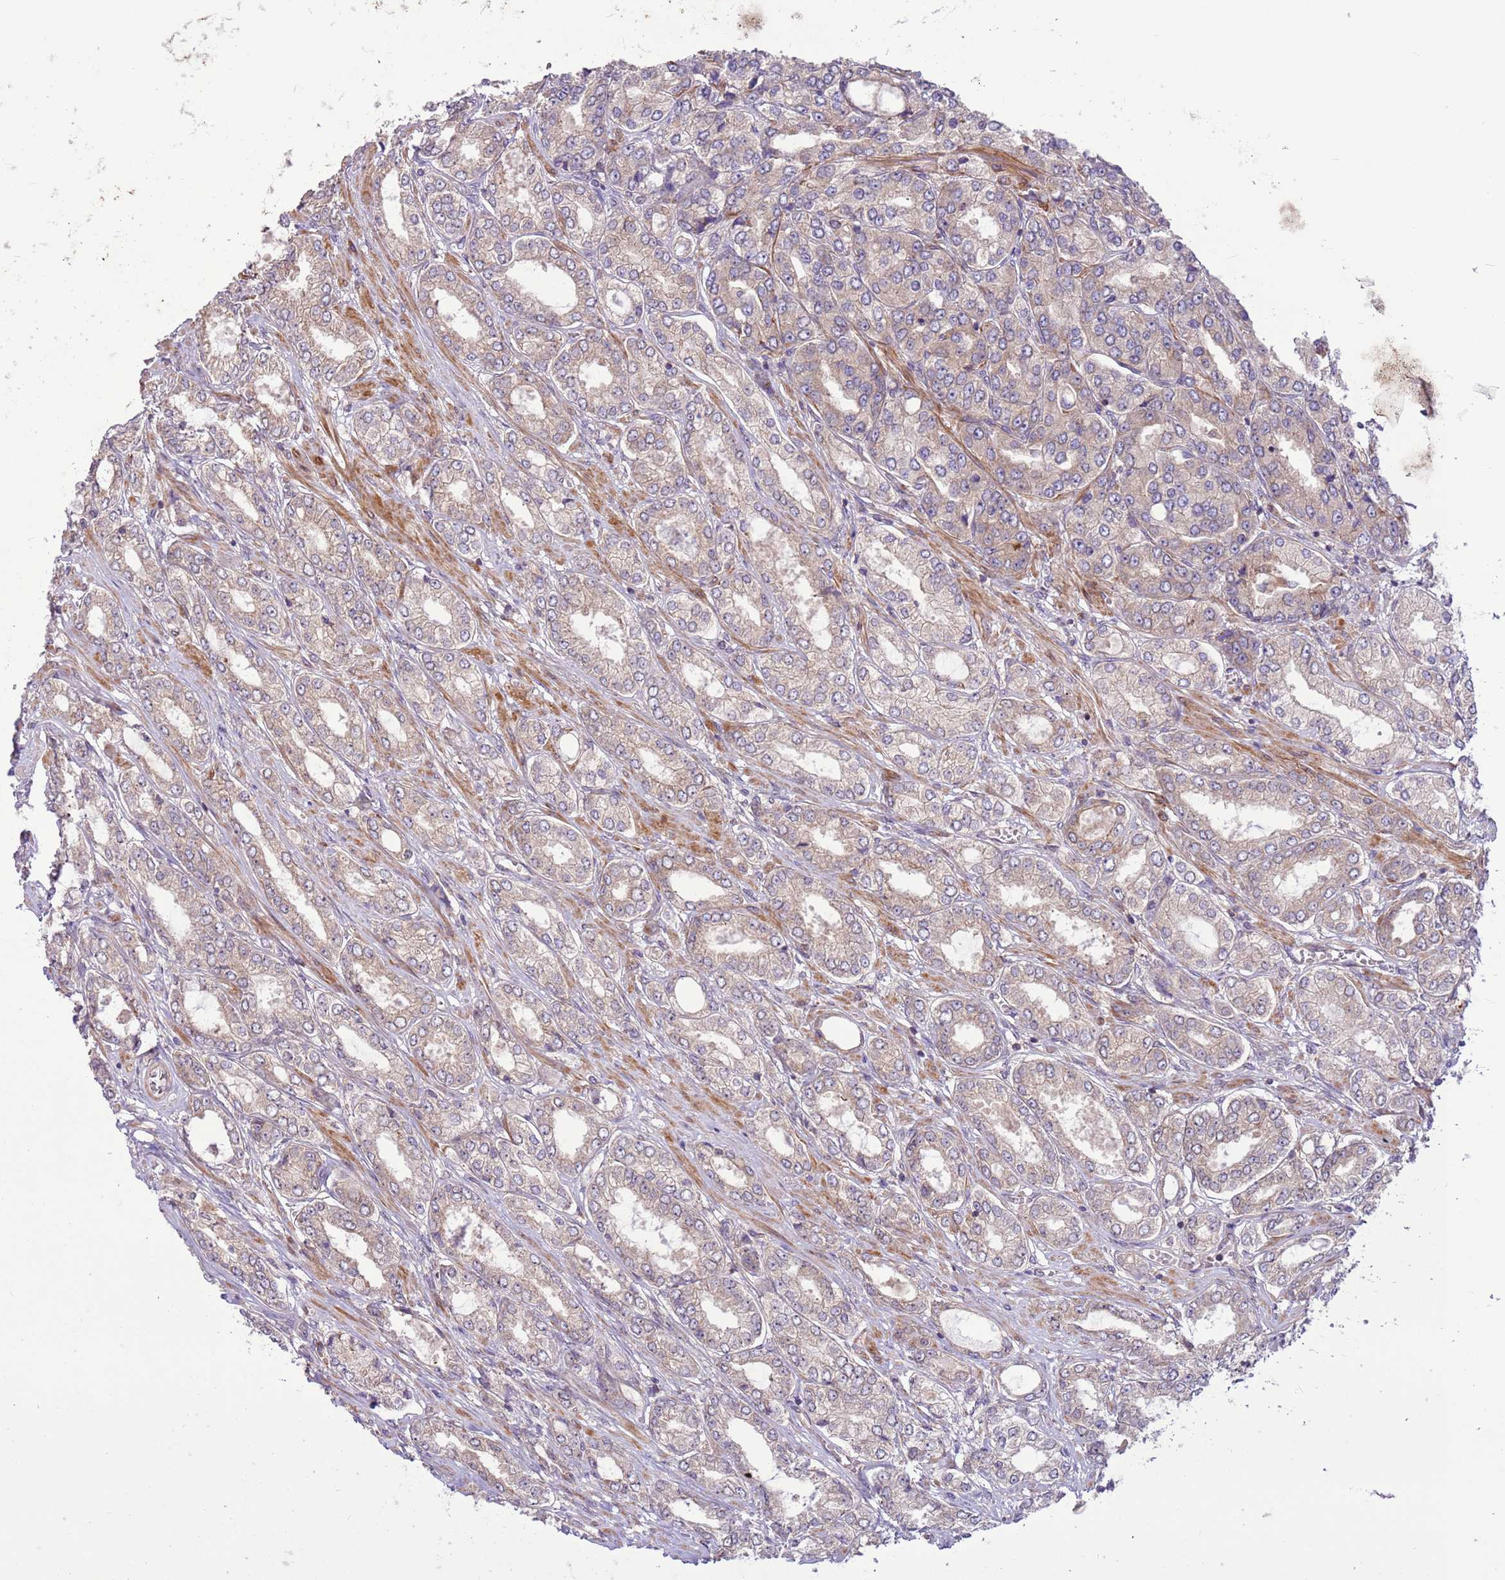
{"staining": {"intensity": "weak", "quantity": "25%-75%", "location": "cytoplasmic/membranous"}, "tissue": "prostate cancer", "cell_type": "Tumor cells", "image_type": "cancer", "snomed": [{"axis": "morphology", "description": "Adenocarcinoma, High grade"}, {"axis": "topography", "description": "Prostate"}], "caption": "An image of human prostate adenocarcinoma (high-grade) stained for a protein displays weak cytoplasmic/membranous brown staining in tumor cells. (brown staining indicates protein expression, while blue staining denotes nuclei).", "gene": "DDX19B", "patient": {"sex": "male", "age": 68}}